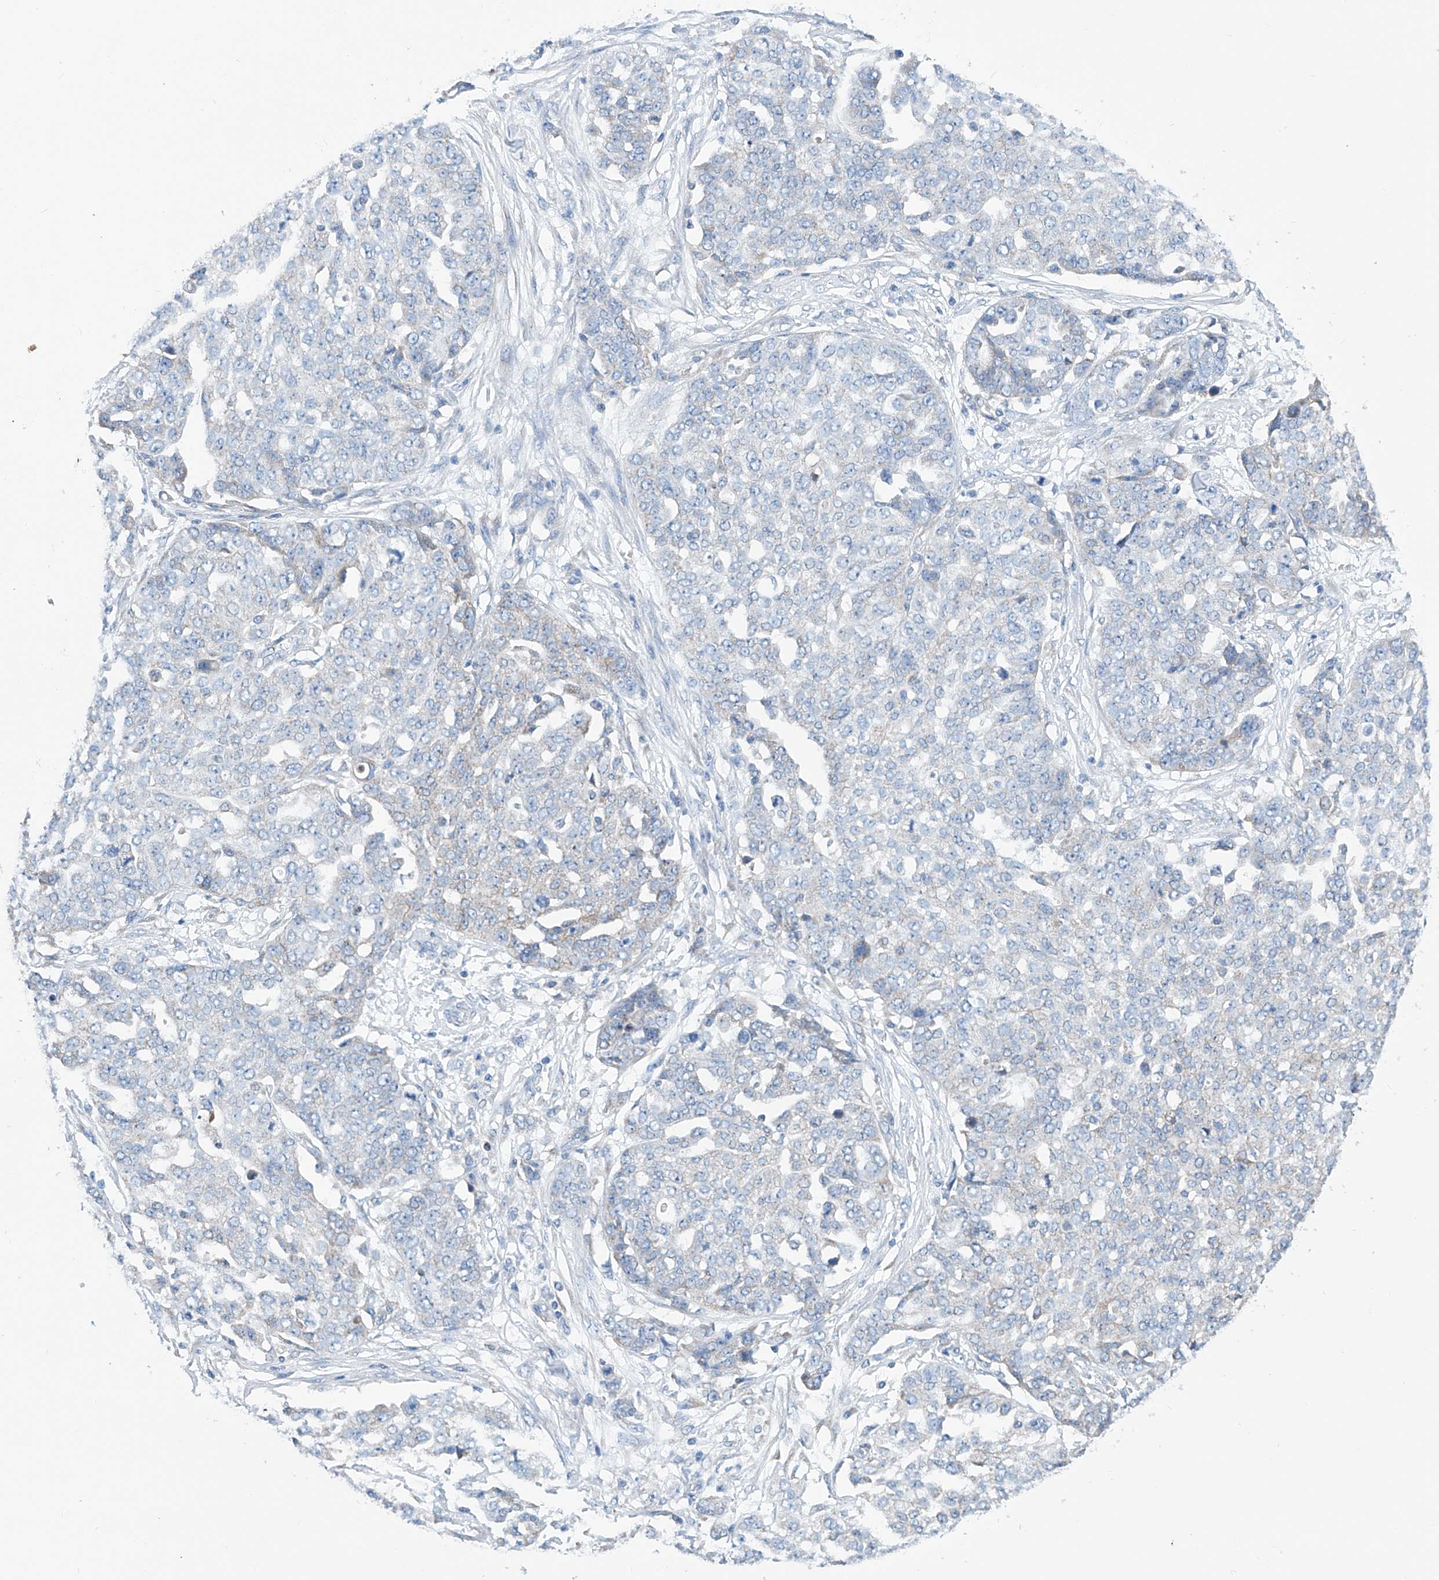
{"staining": {"intensity": "negative", "quantity": "none", "location": "none"}, "tissue": "ovarian cancer", "cell_type": "Tumor cells", "image_type": "cancer", "snomed": [{"axis": "morphology", "description": "Cystadenocarcinoma, serous, NOS"}, {"axis": "topography", "description": "Soft tissue"}, {"axis": "topography", "description": "Ovary"}], "caption": "IHC photomicrograph of neoplastic tissue: human ovarian cancer stained with DAB (3,3'-diaminobenzidine) reveals no significant protein staining in tumor cells.", "gene": "MAD2L1", "patient": {"sex": "female", "age": 57}}